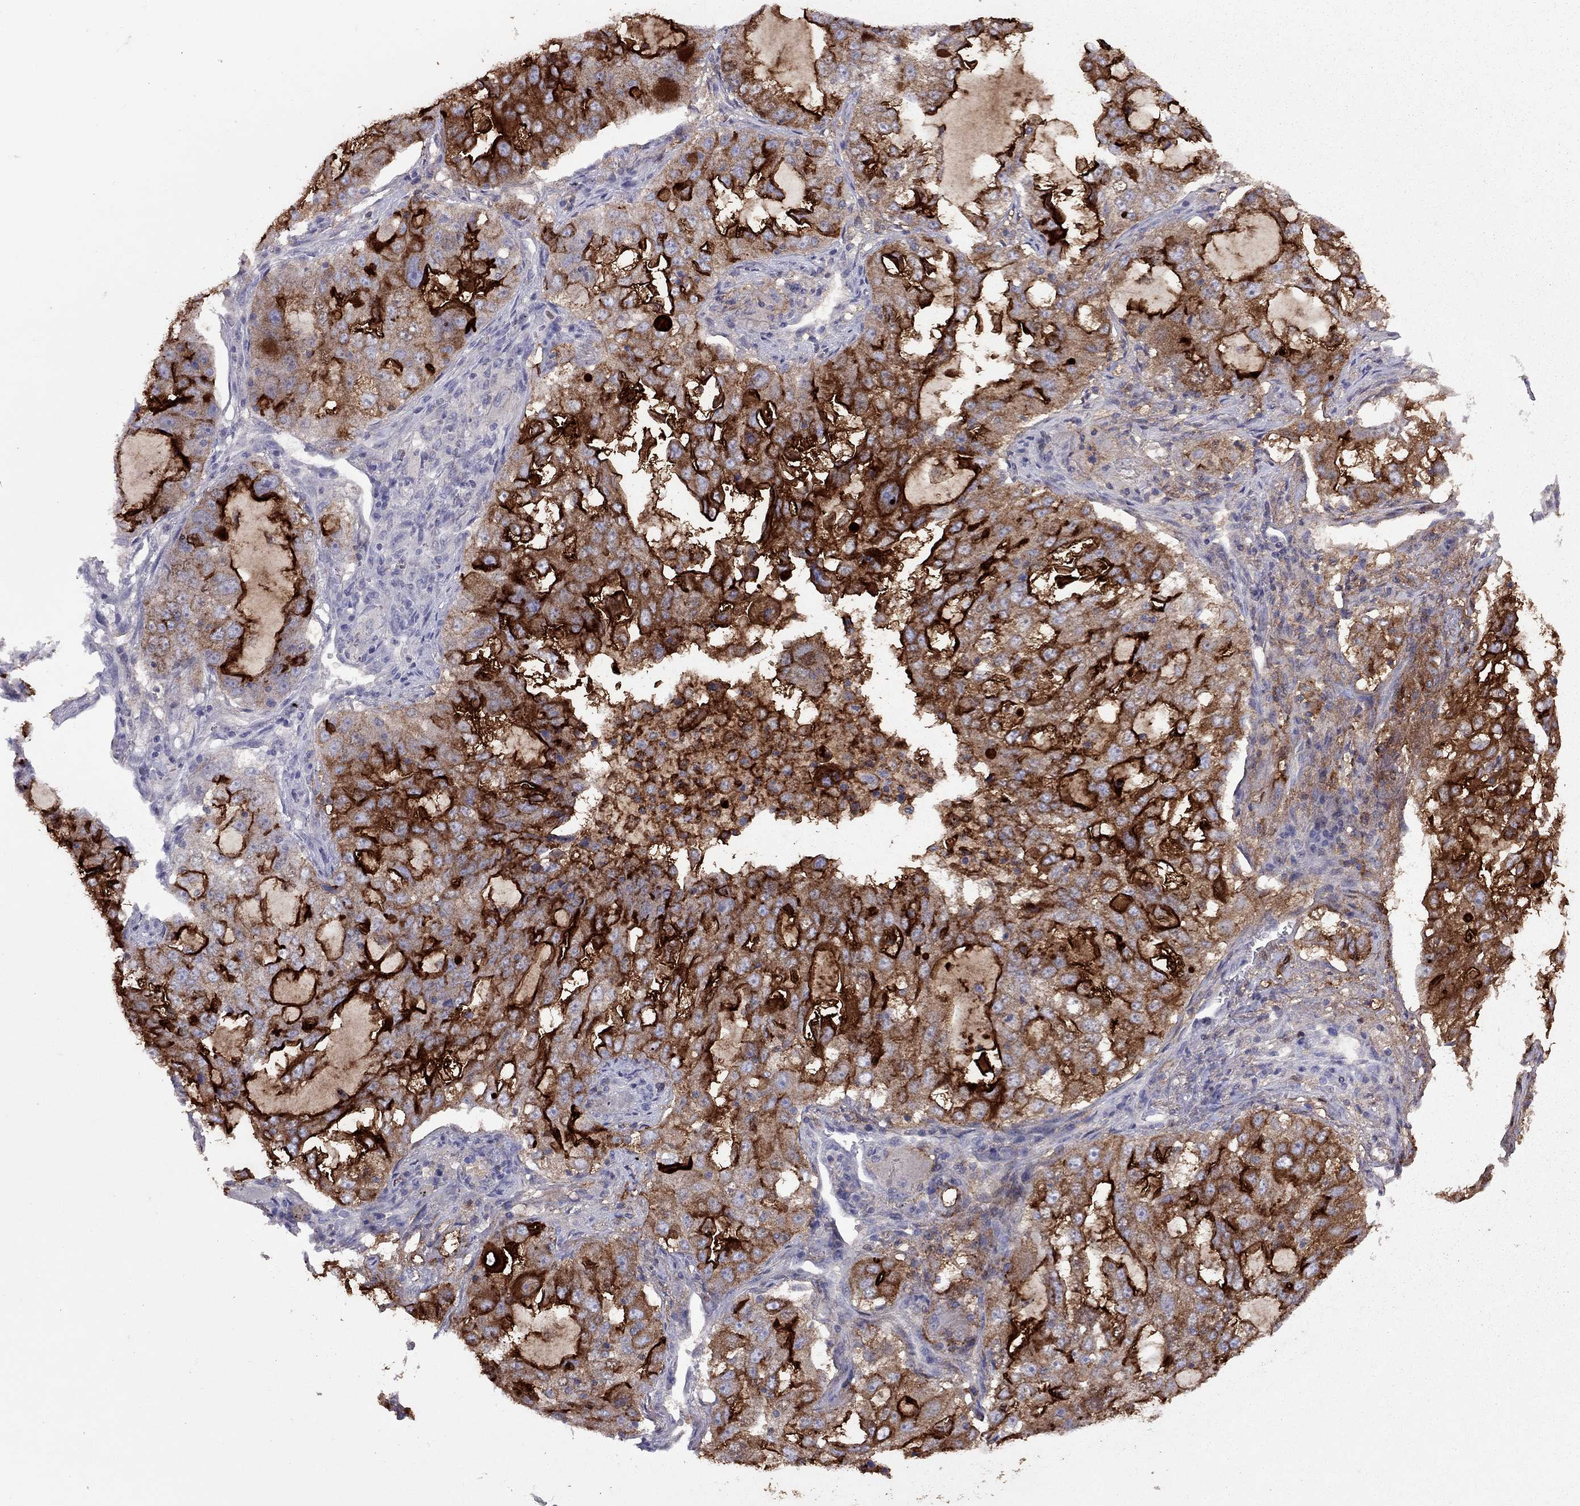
{"staining": {"intensity": "strong", "quantity": ">75%", "location": "cytoplasmic/membranous"}, "tissue": "lung cancer", "cell_type": "Tumor cells", "image_type": "cancer", "snomed": [{"axis": "morphology", "description": "Adenocarcinoma, NOS"}, {"axis": "topography", "description": "Lung"}], "caption": "A photomicrograph of lung cancer stained for a protein demonstrates strong cytoplasmic/membranous brown staining in tumor cells.", "gene": "MUC16", "patient": {"sex": "female", "age": 61}}